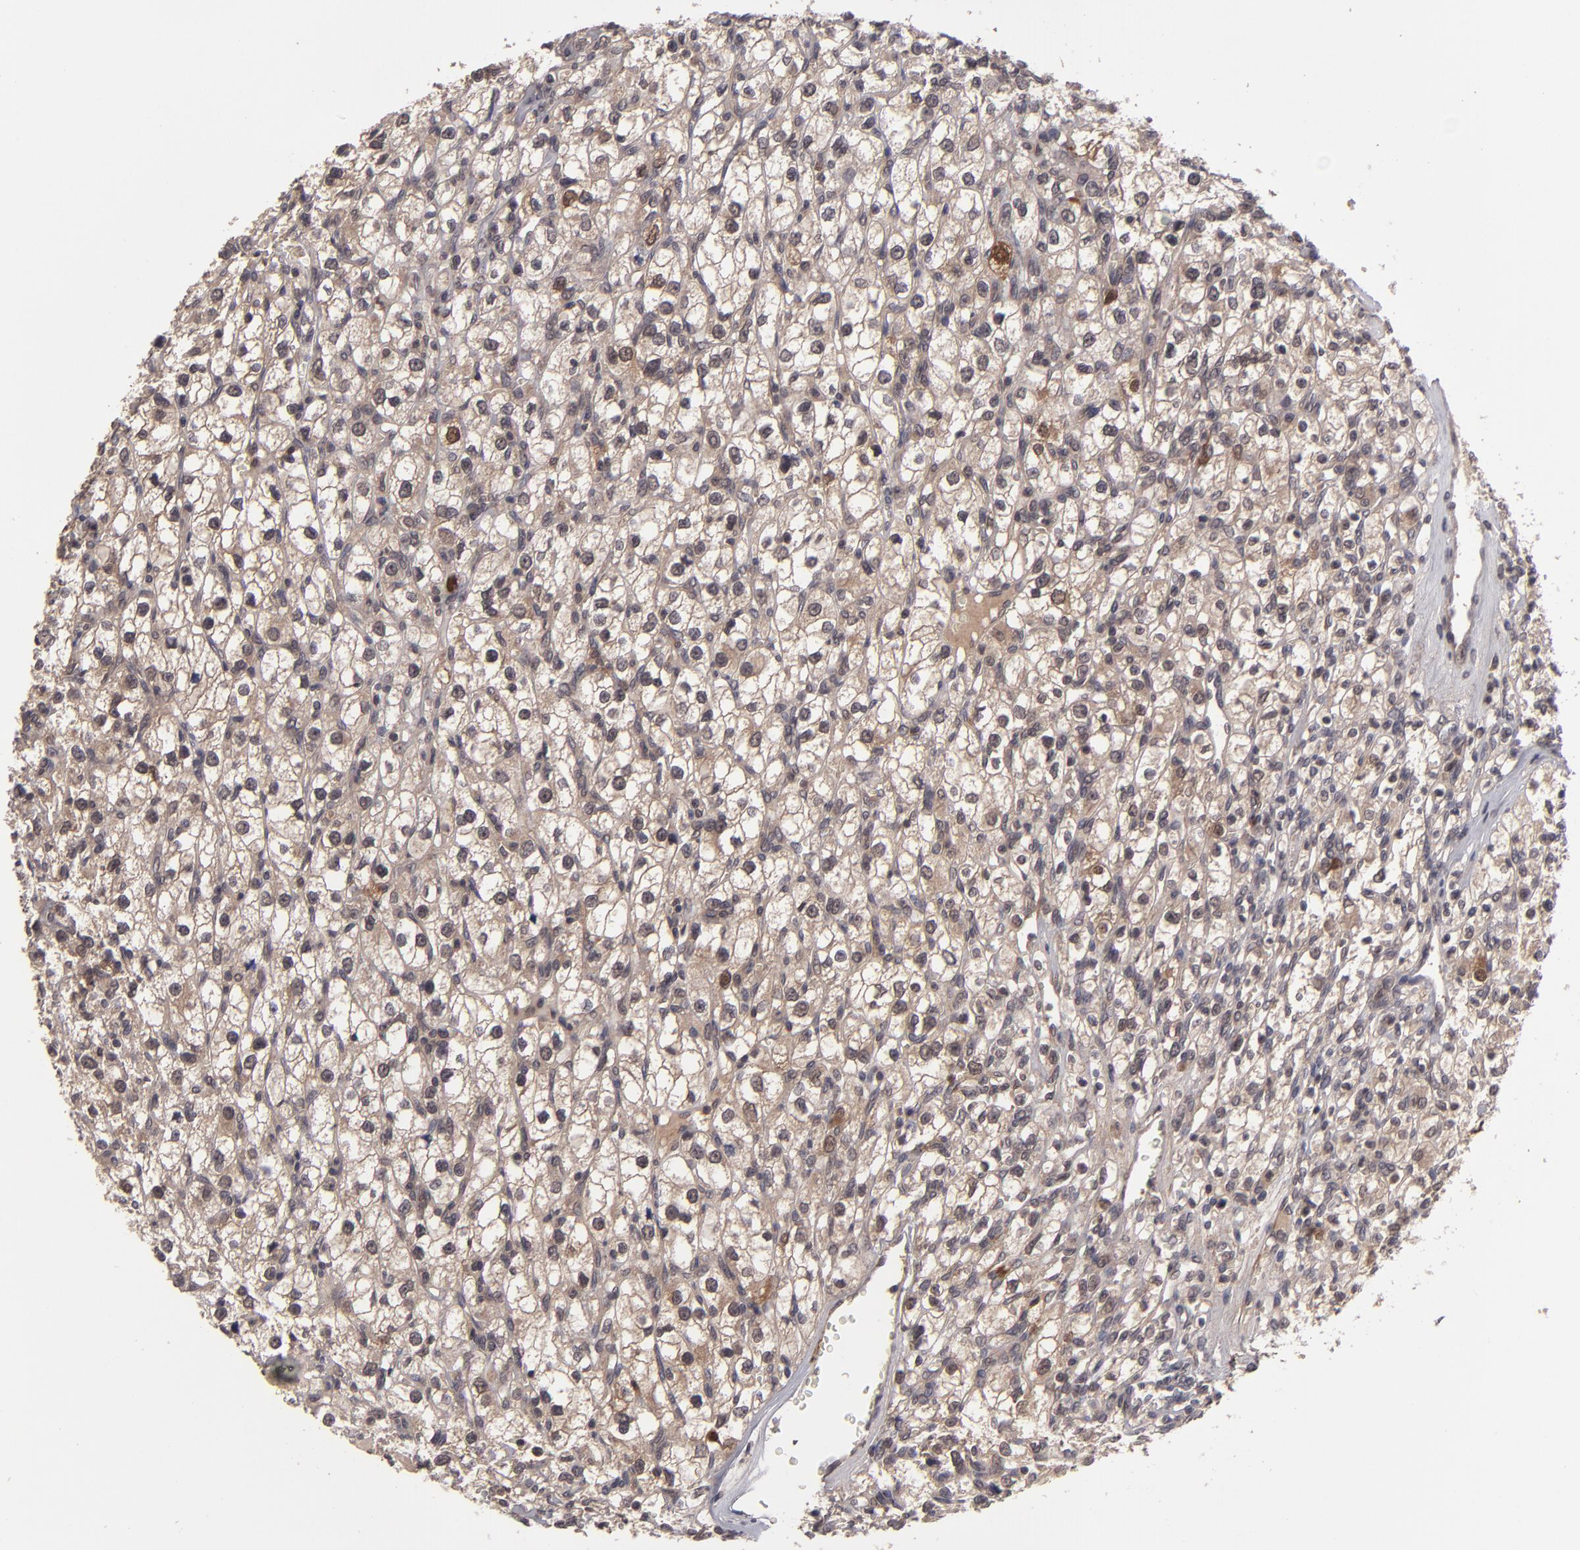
{"staining": {"intensity": "moderate", "quantity": ">75%", "location": "cytoplasmic/membranous"}, "tissue": "renal cancer", "cell_type": "Tumor cells", "image_type": "cancer", "snomed": [{"axis": "morphology", "description": "Adenocarcinoma, NOS"}, {"axis": "topography", "description": "Kidney"}], "caption": "Adenocarcinoma (renal) stained with a protein marker displays moderate staining in tumor cells.", "gene": "TYMS", "patient": {"sex": "female", "age": 62}}